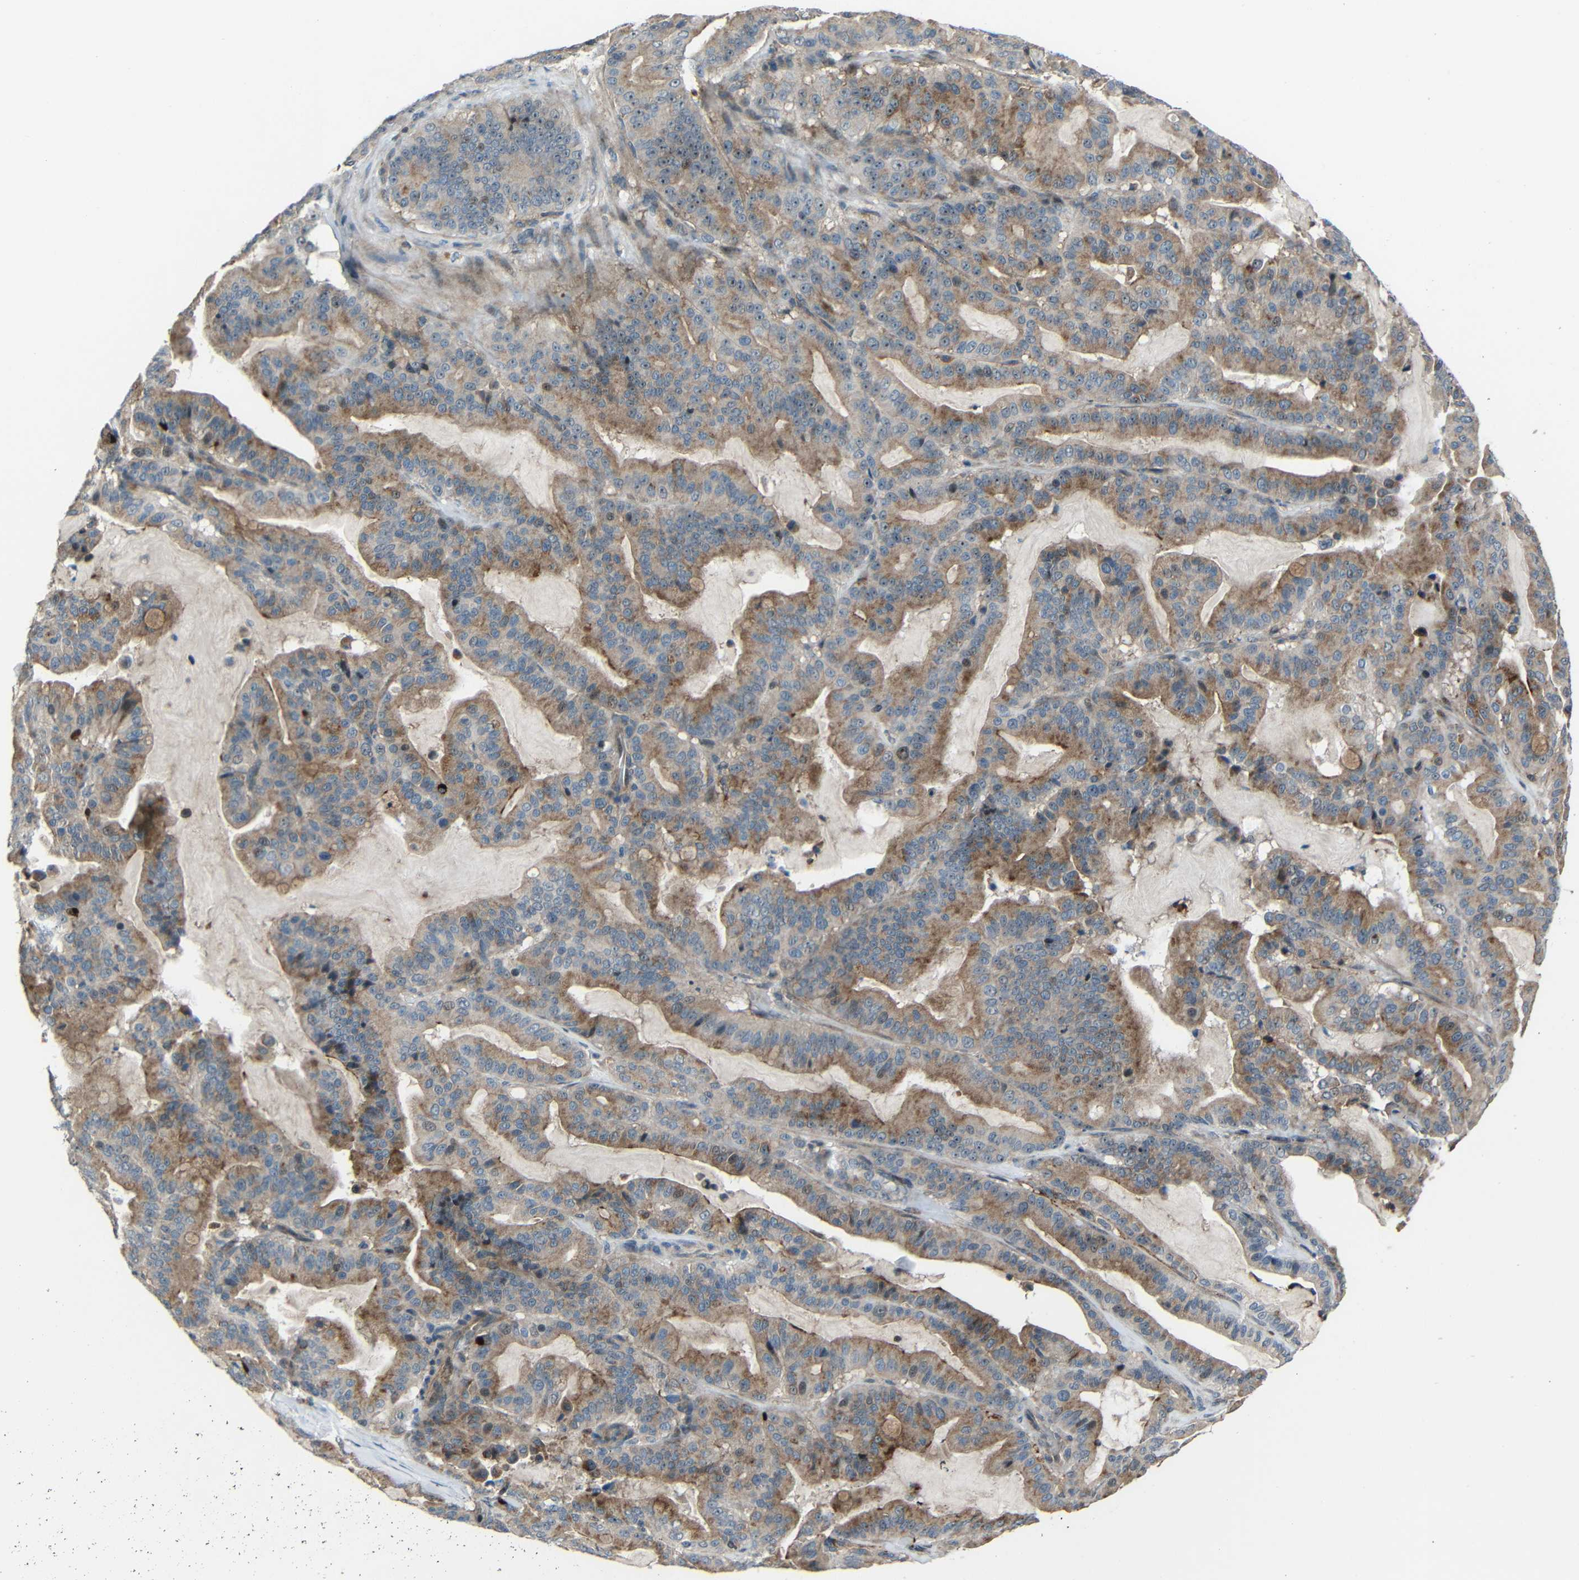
{"staining": {"intensity": "moderate", "quantity": ">75%", "location": "cytoplasmic/membranous,nuclear"}, "tissue": "pancreatic cancer", "cell_type": "Tumor cells", "image_type": "cancer", "snomed": [{"axis": "morphology", "description": "Adenocarcinoma, NOS"}, {"axis": "topography", "description": "Pancreas"}], "caption": "IHC photomicrograph of neoplastic tissue: human pancreatic cancer (adenocarcinoma) stained using immunohistochemistry reveals medium levels of moderate protein expression localized specifically in the cytoplasmic/membranous and nuclear of tumor cells, appearing as a cytoplasmic/membranous and nuclear brown color.", "gene": "DNAJC5", "patient": {"sex": "male", "age": 63}}